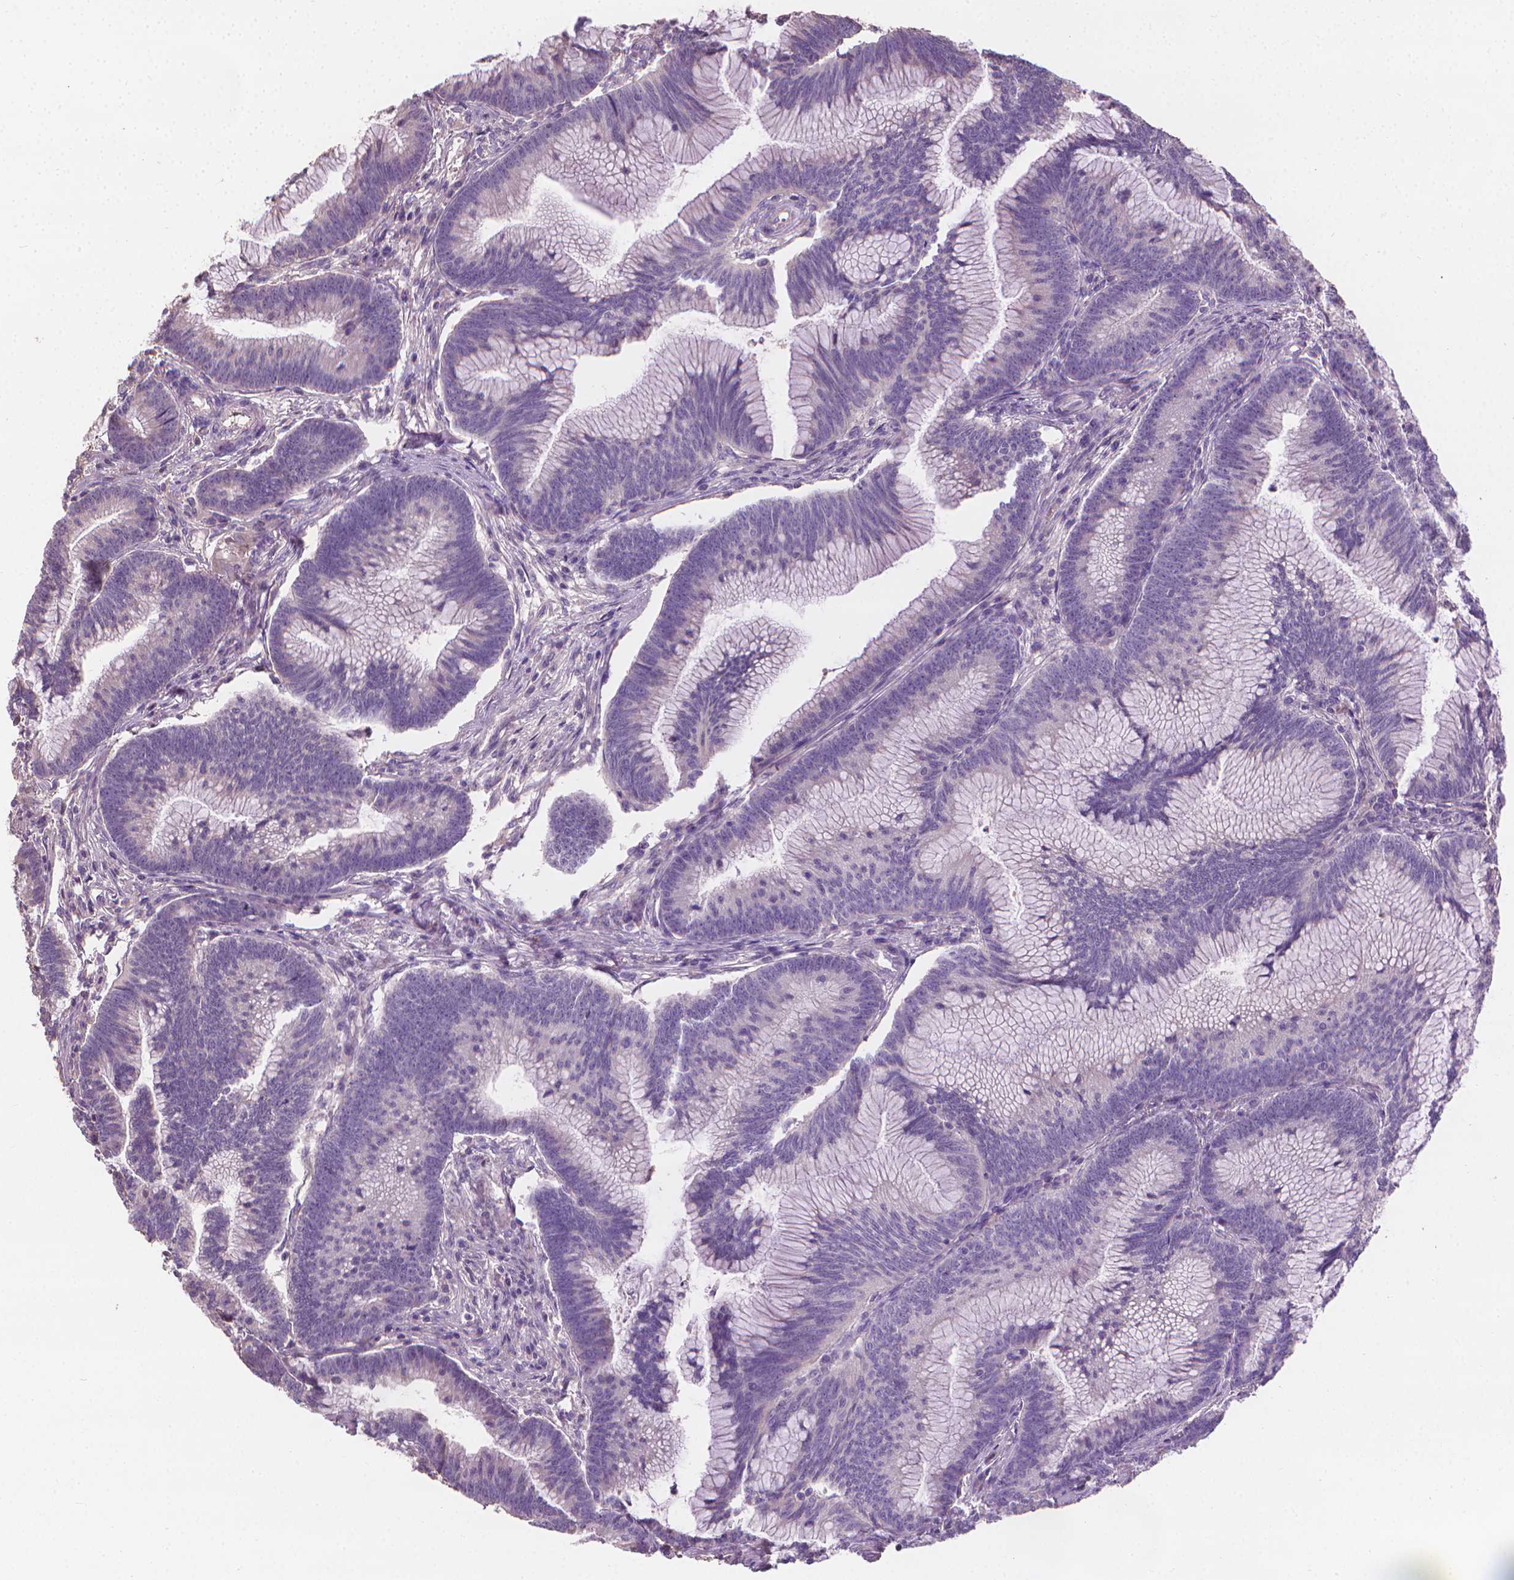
{"staining": {"intensity": "negative", "quantity": "none", "location": "none"}, "tissue": "colorectal cancer", "cell_type": "Tumor cells", "image_type": "cancer", "snomed": [{"axis": "morphology", "description": "Adenocarcinoma, NOS"}, {"axis": "topography", "description": "Colon"}], "caption": "IHC of human colorectal cancer (adenocarcinoma) shows no staining in tumor cells.", "gene": "CABCOCO1", "patient": {"sex": "female", "age": 78}}